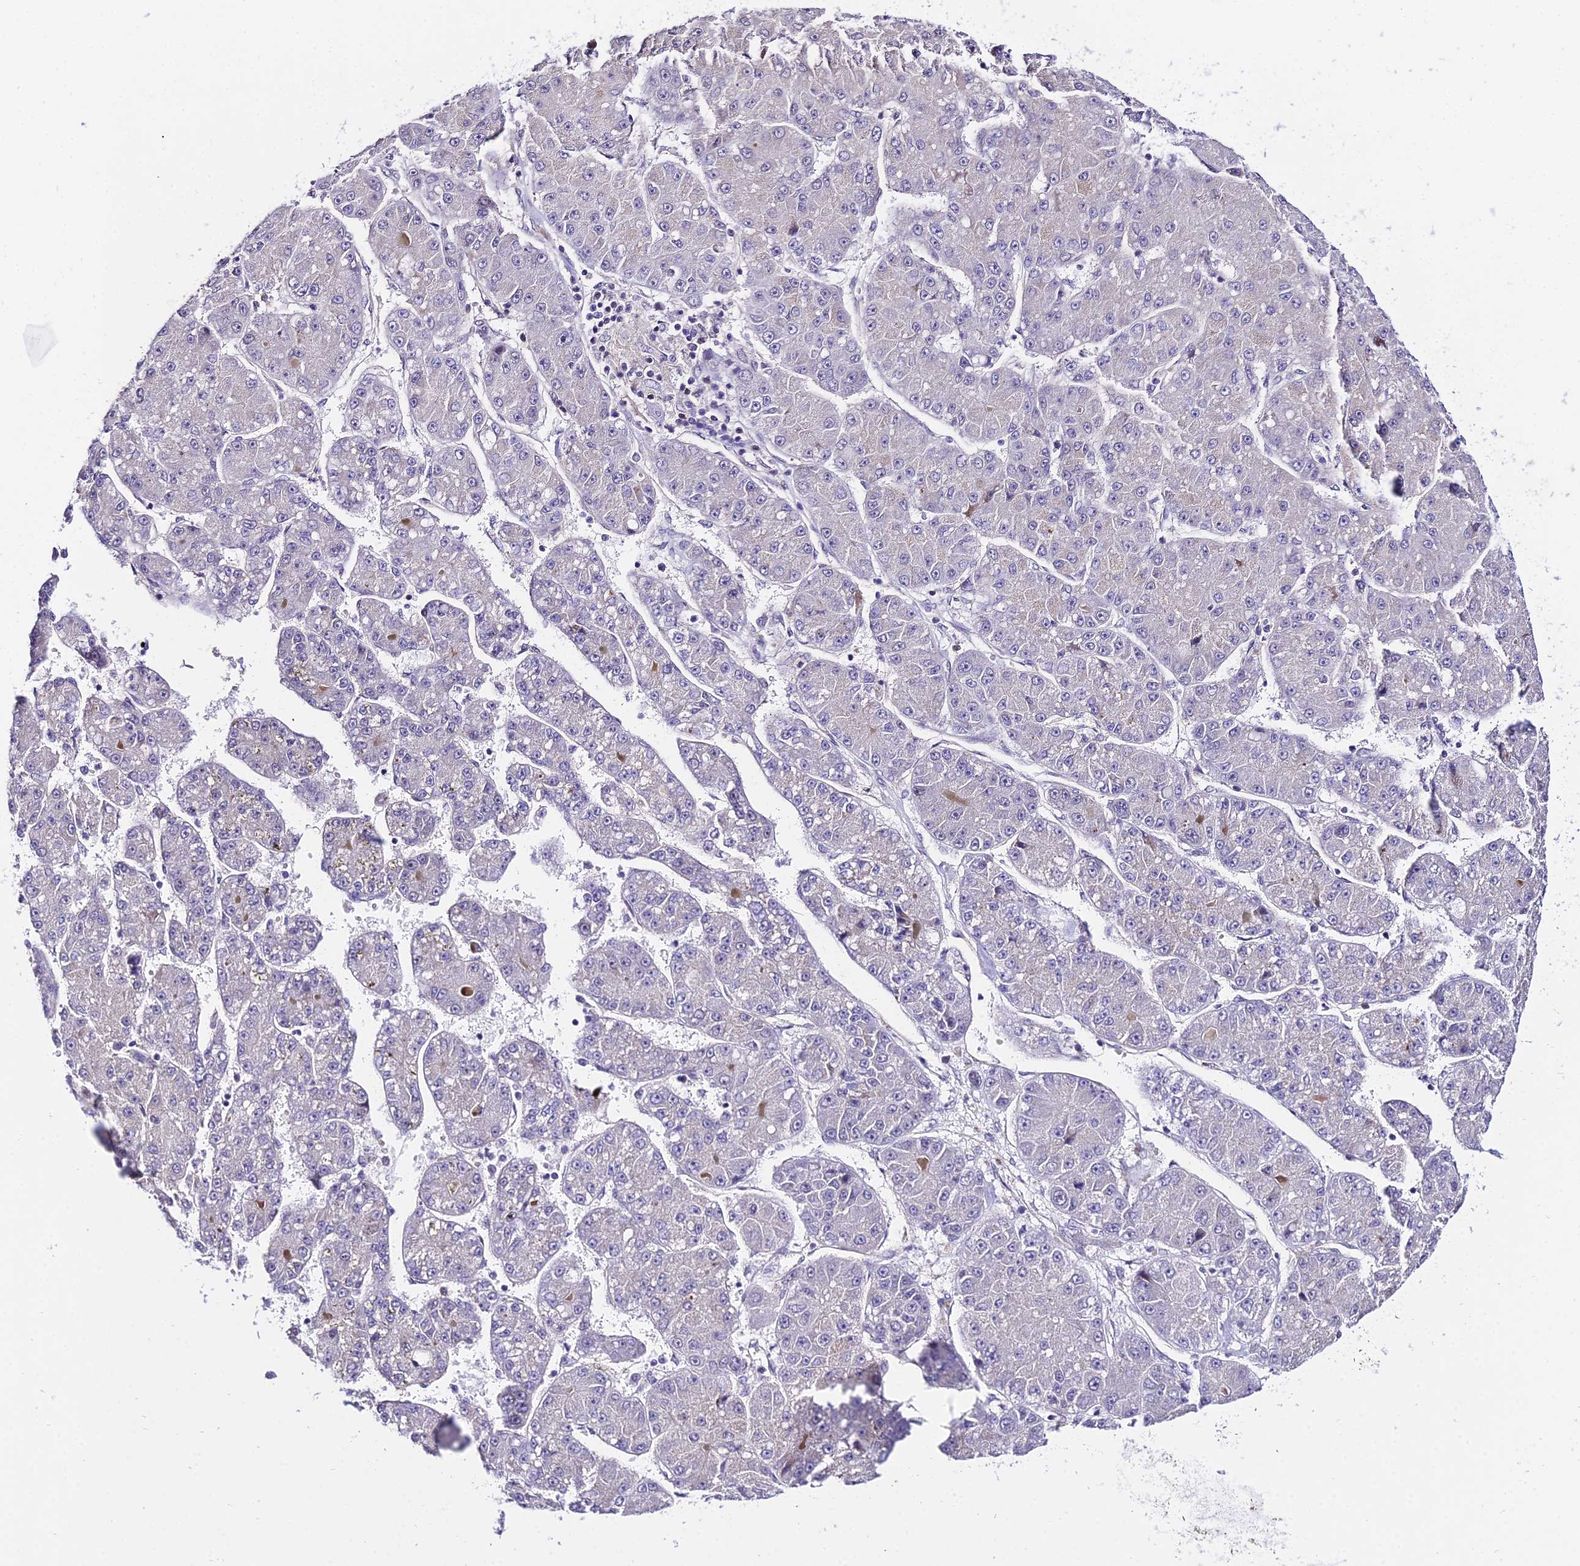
{"staining": {"intensity": "negative", "quantity": "none", "location": "none"}, "tissue": "liver cancer", "cell_type": "Tumor cells", "image_type": "cancer", "snomed": [{"axis": "morphology", "description": "Carcinoma, Hepatocellular, NOS"}, {"axis": "topography", "description": "Liver"}], "caption": "A high-resolution image shows immunohistochemistry (IHC) staining of liver cancer (hepatocellular carcinoma), which shows no significant positivity in tumor cells. (DAB (3,3'-diaminobenzidine) immunohistochemistry (IHC), high magnification).", "gene": "POLR2I", "patient": {"sex": "male", "age": 67}}